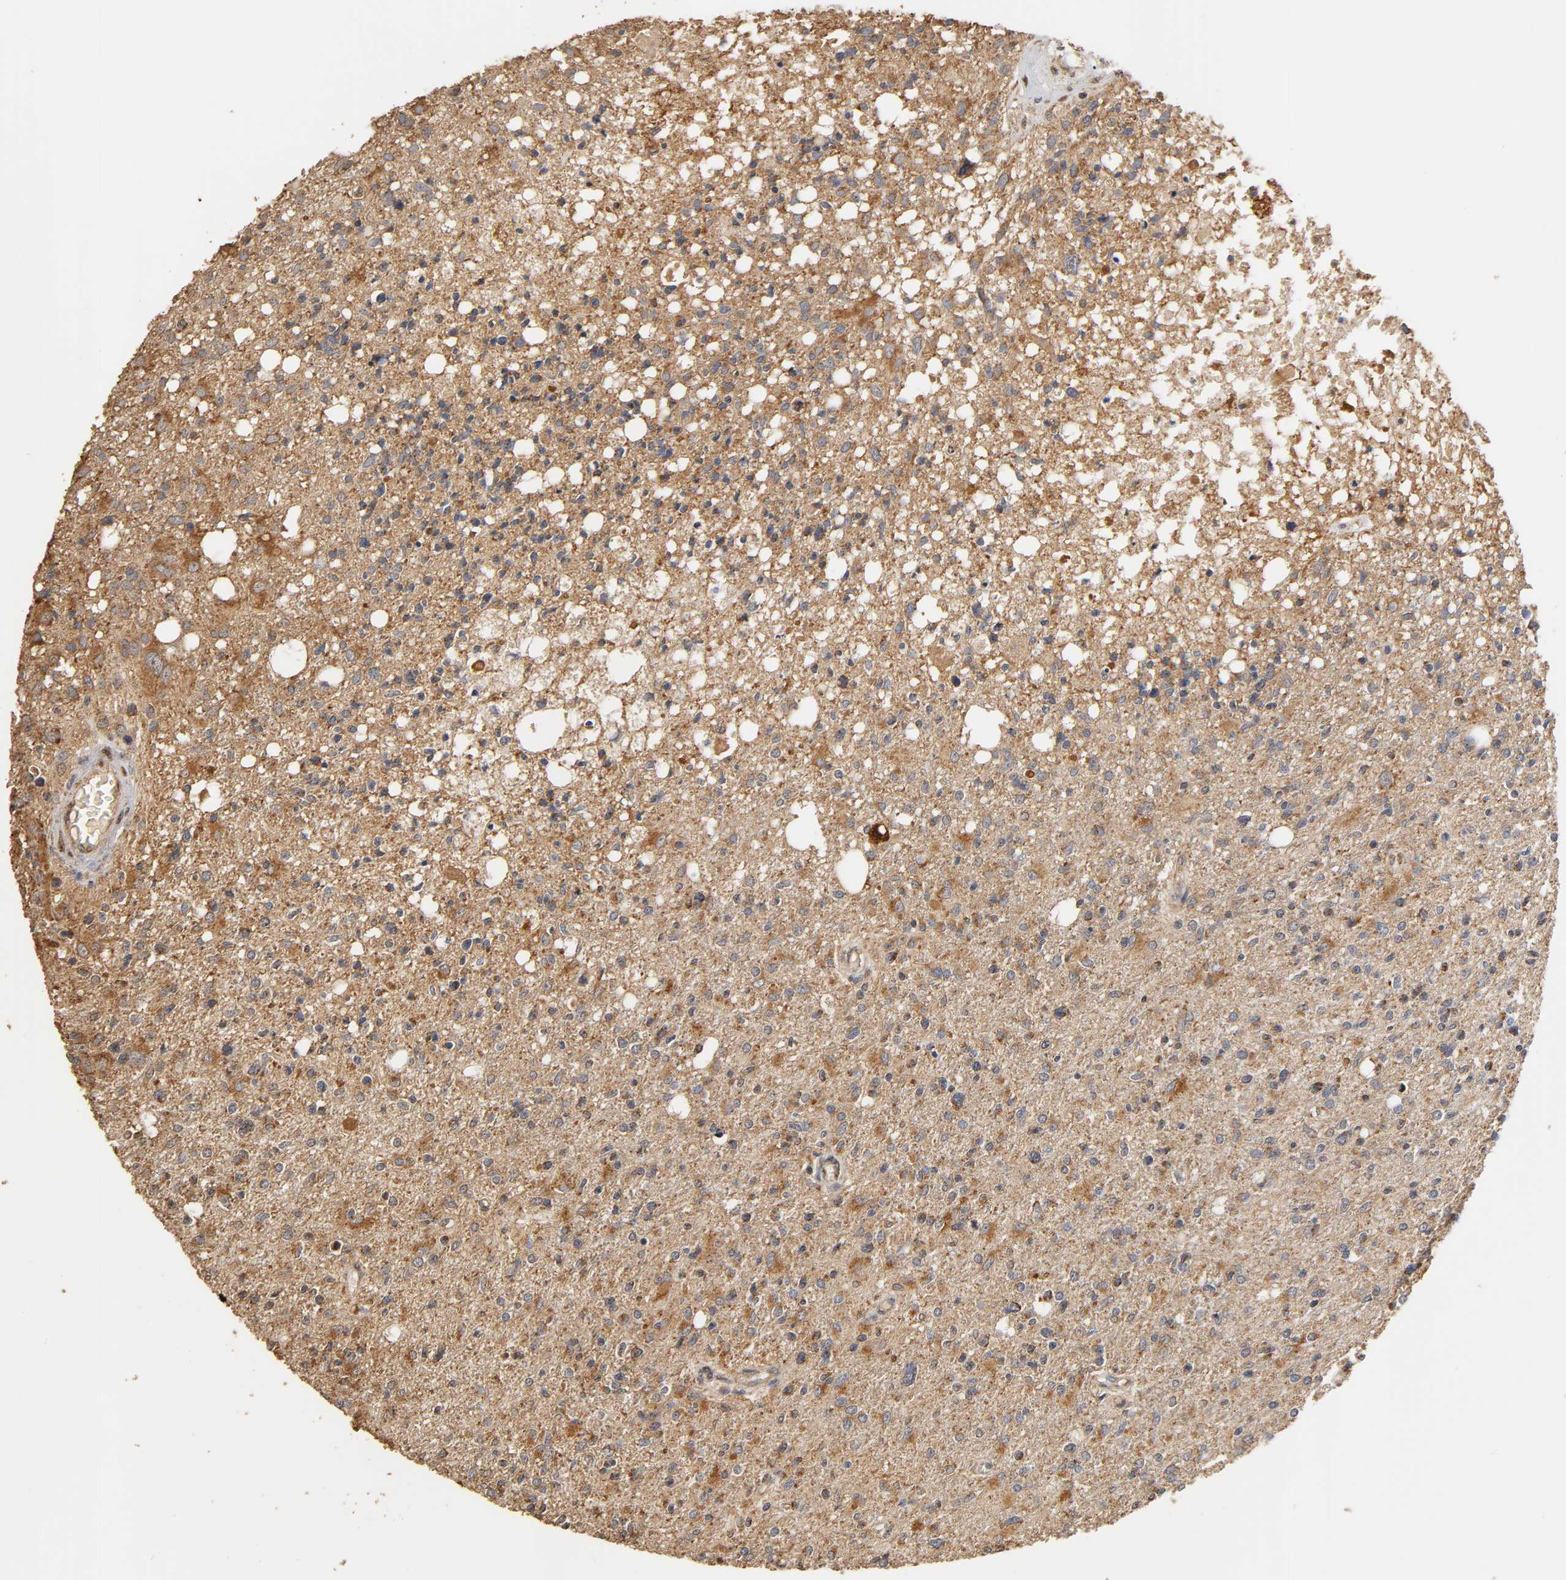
{"staining": {"intensity": "moderate", "quantity": ">75%", "location": "cytoplasmic/membranous"}, "tissue": "glioma", "cell_type": "Tumor cells", "image_type": "cancer", "snomed": [{"axis": "morphology", "description": "Glioma, malignant, High grade"}, {"axis": "topography", "description": "Cerebral cortex"}], "caption": "Immunohistochemistry (IHC) staining of malignant glioma (high-grade), which displays medium levels of moderate cytoplasmic/membranous positivity in approximately >75% of tumor cells indicating moderate cytoplasmic/membranous protein staining. The staining was performed using DAB (brown) for protein detection and nuclei were counterstained in hematoxylin (blue).", "gene": "PKN1", "patient": {"sex": "male", "age": 76}}